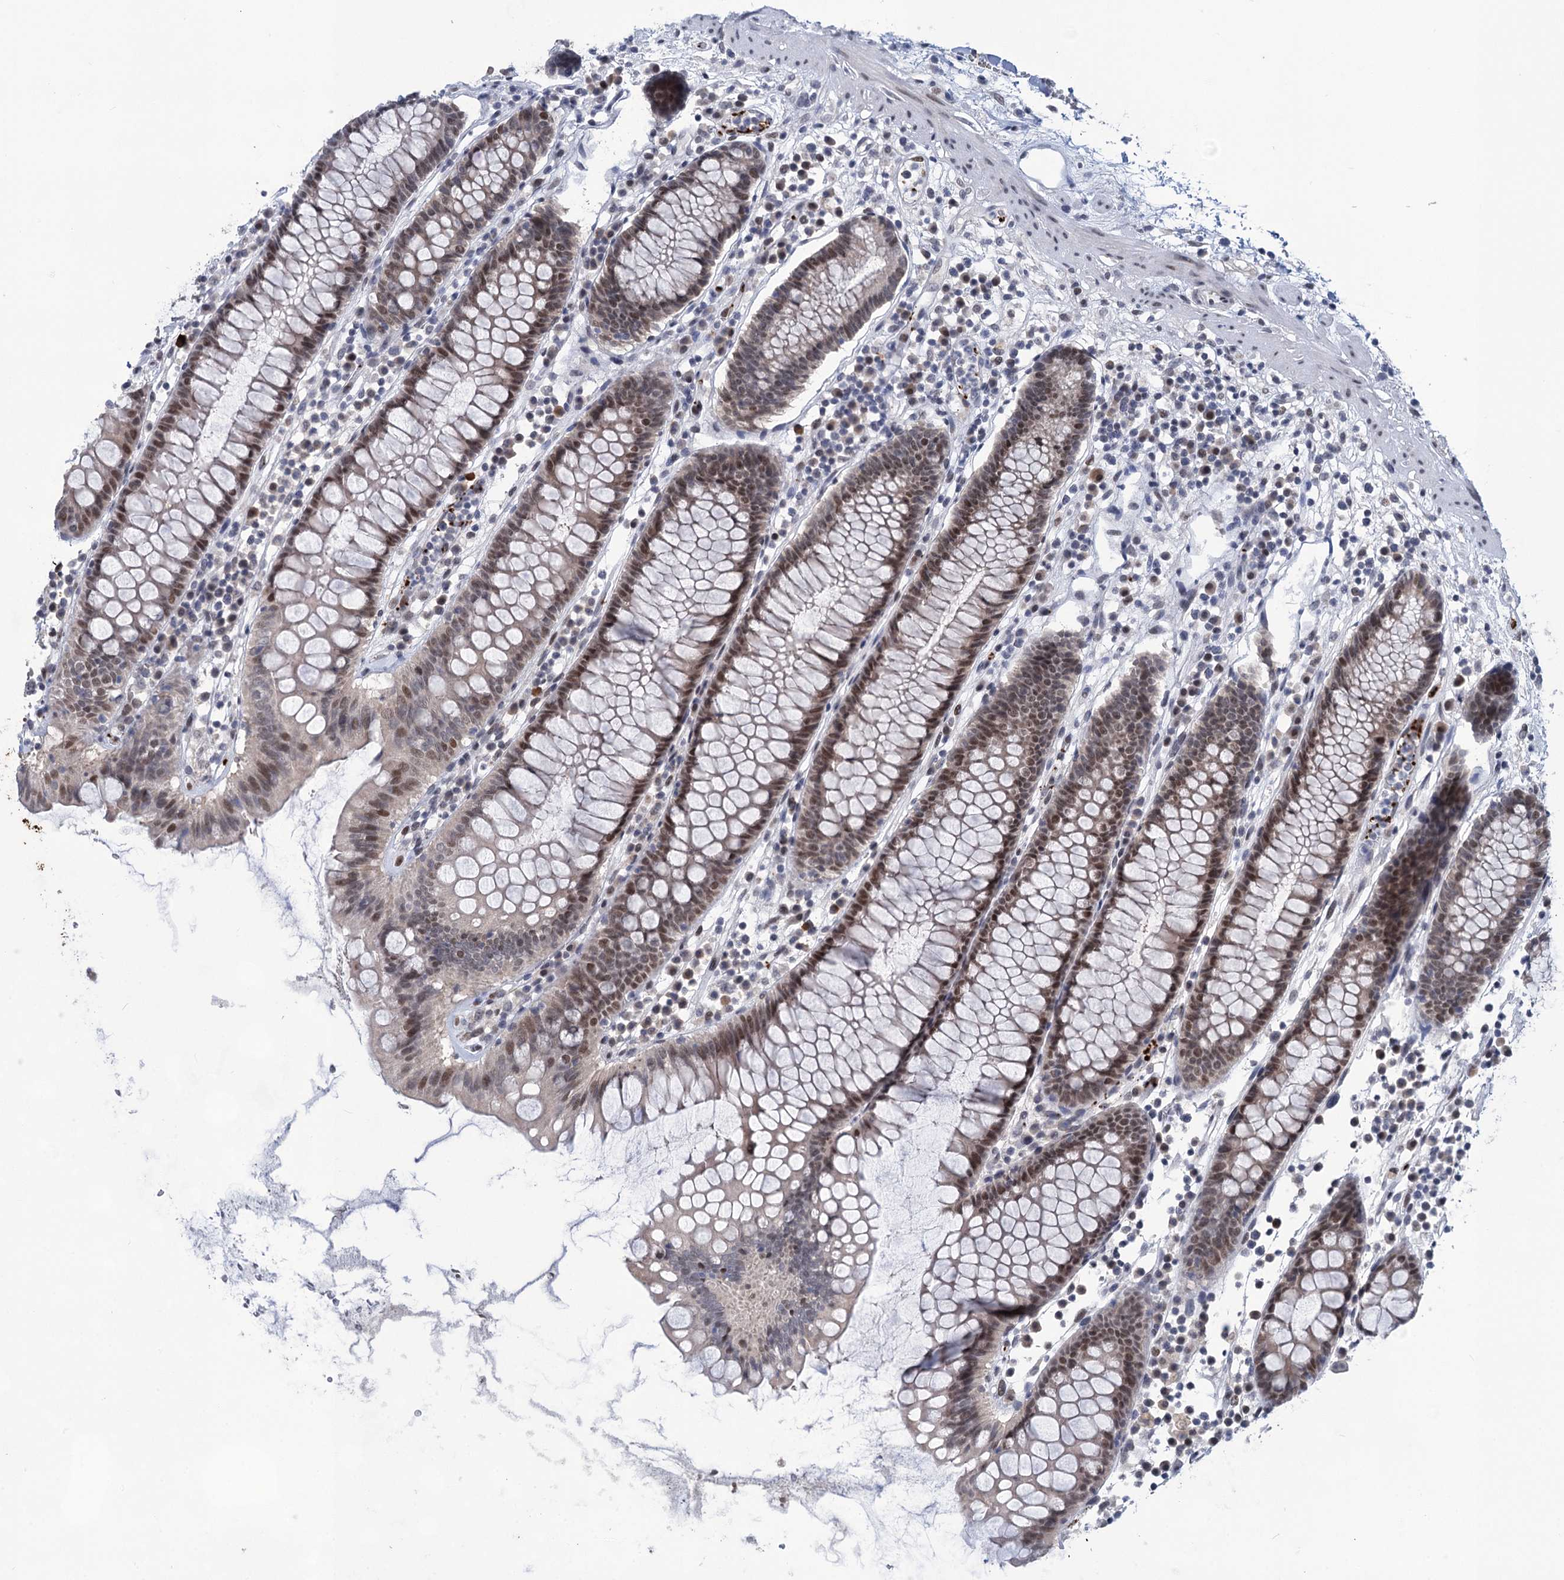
{"staining": {"intensity": "weak", "quantity": "25%-75%", "location": "nuclear"}, "tissue": "colorectal cancer", "cell_type": "Tumor cells", "image_type": "cancer", "snomed": [{"axis": "morphology", "description": "Normal tissue, NOS"}, {"axis": "morphology", "description": "Adenocarcinoma, NOS"}, {"axis": "topography", "description": "Colon"}], "caption": "Weak nuclear expression for a protein is appreciated in approximately 25%-75% of tumor cells of colorectal cancer (adenocarcinoma) using IHC.", "gene": "MON2", "patient": {"sex": "female", "age": 75}}